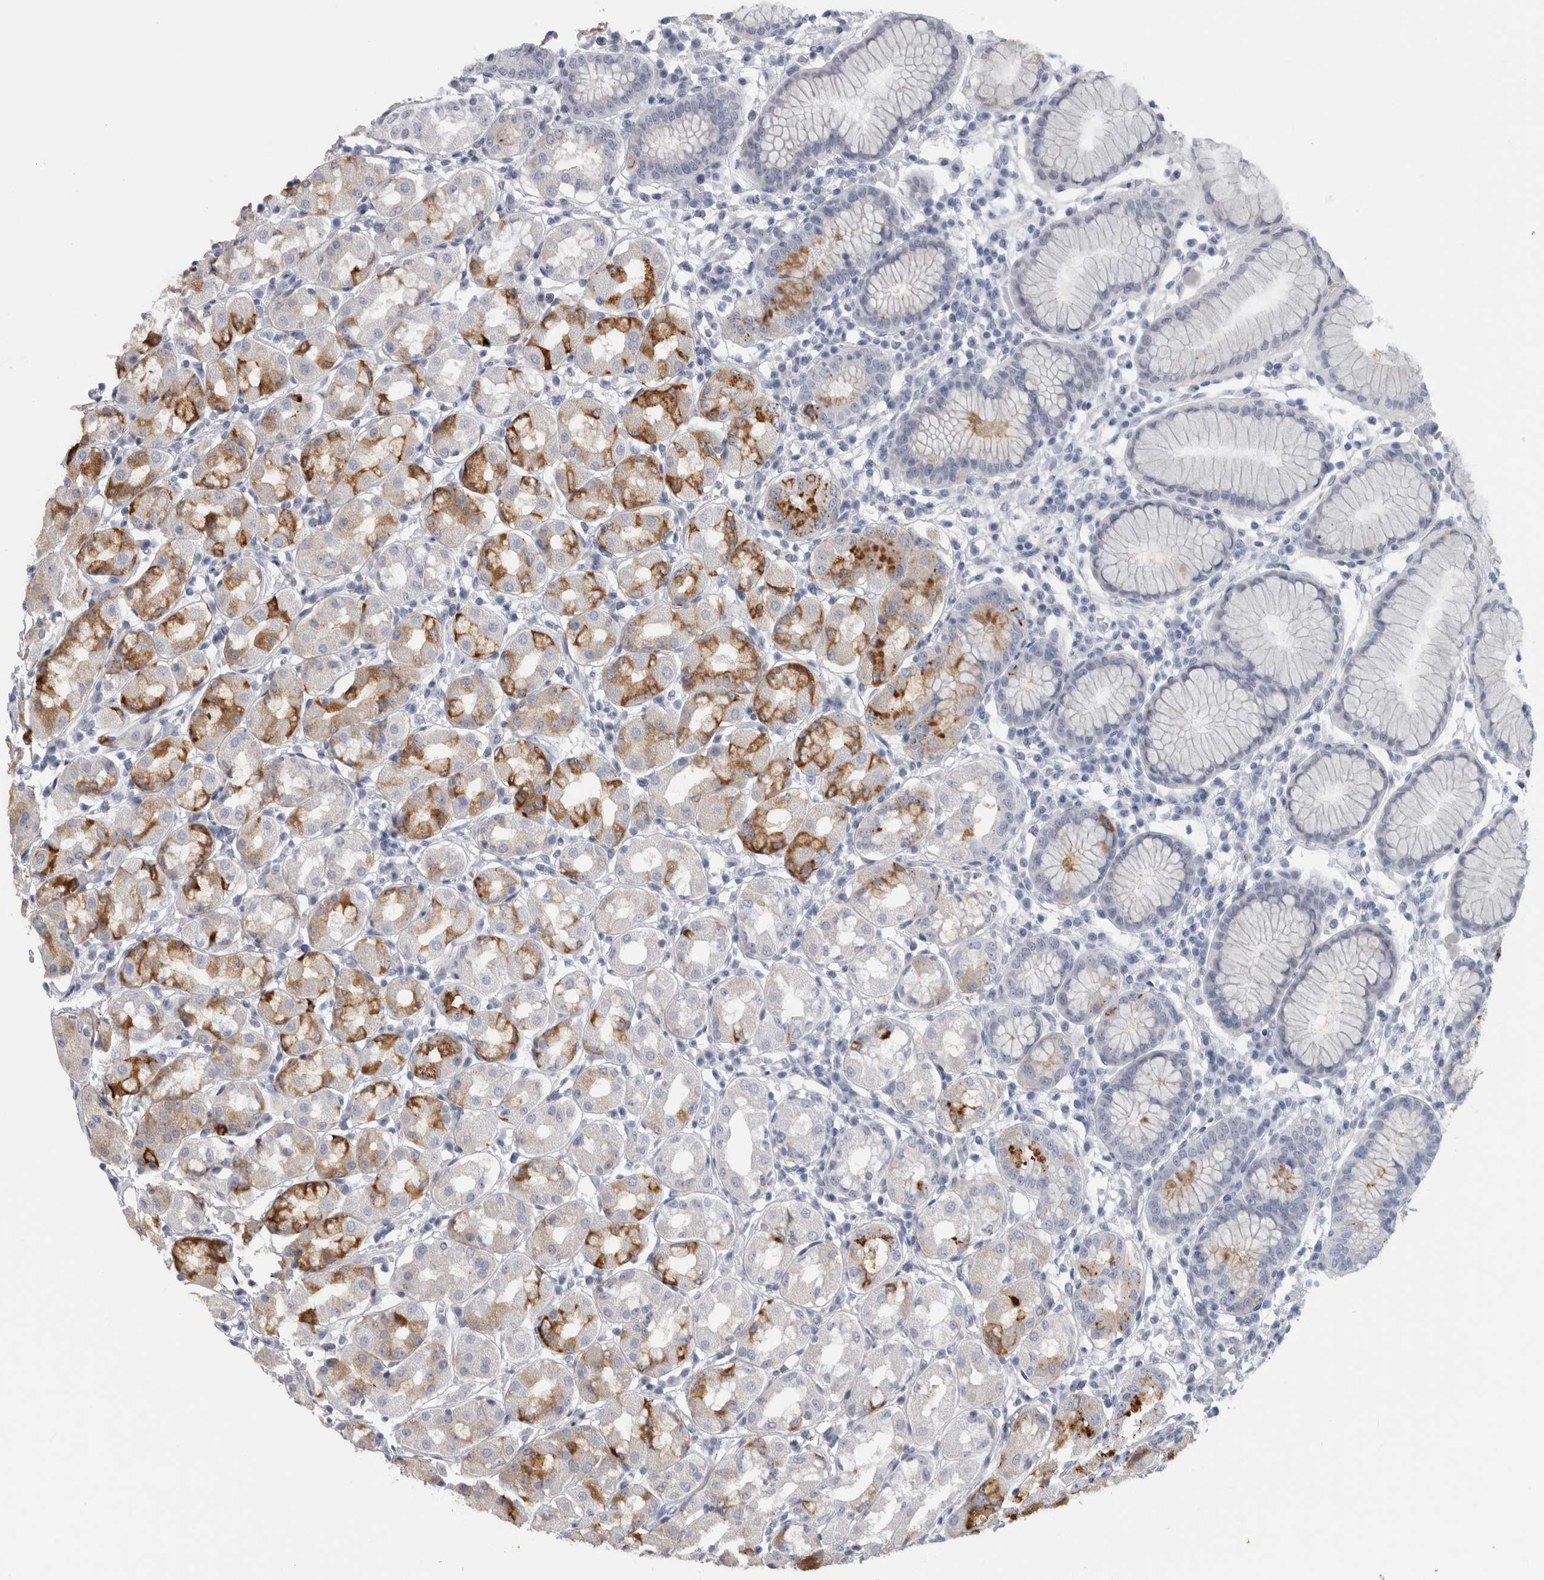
{"staining": {"intensity": "moderate", "quantity": "<25%", "location": "cytoplasmic/membranous"}, "tissue": "stomach", "cell_type": "Glandular cells", "image_type": "normal", "snomed": [{"axis": "morphology", "description": "Normal tissue, NOS"}, {"axis": "topography", "description": "Stomach"}, {"axis": "topography", "description": "Stomach, lower"}], "caption": "Stomach stained with DAB (3,3'-diaminobenzidine) IHC shows low levels of moderate cytoplasmic/membranous expression in approximately <25% of glandular cells. (DAB (3,3'-diaminobenzidine) IHC with brightfield microscopy, high magnification).", "gene": "ADAM2", "patient": {"sex": "female", "age": 56}}